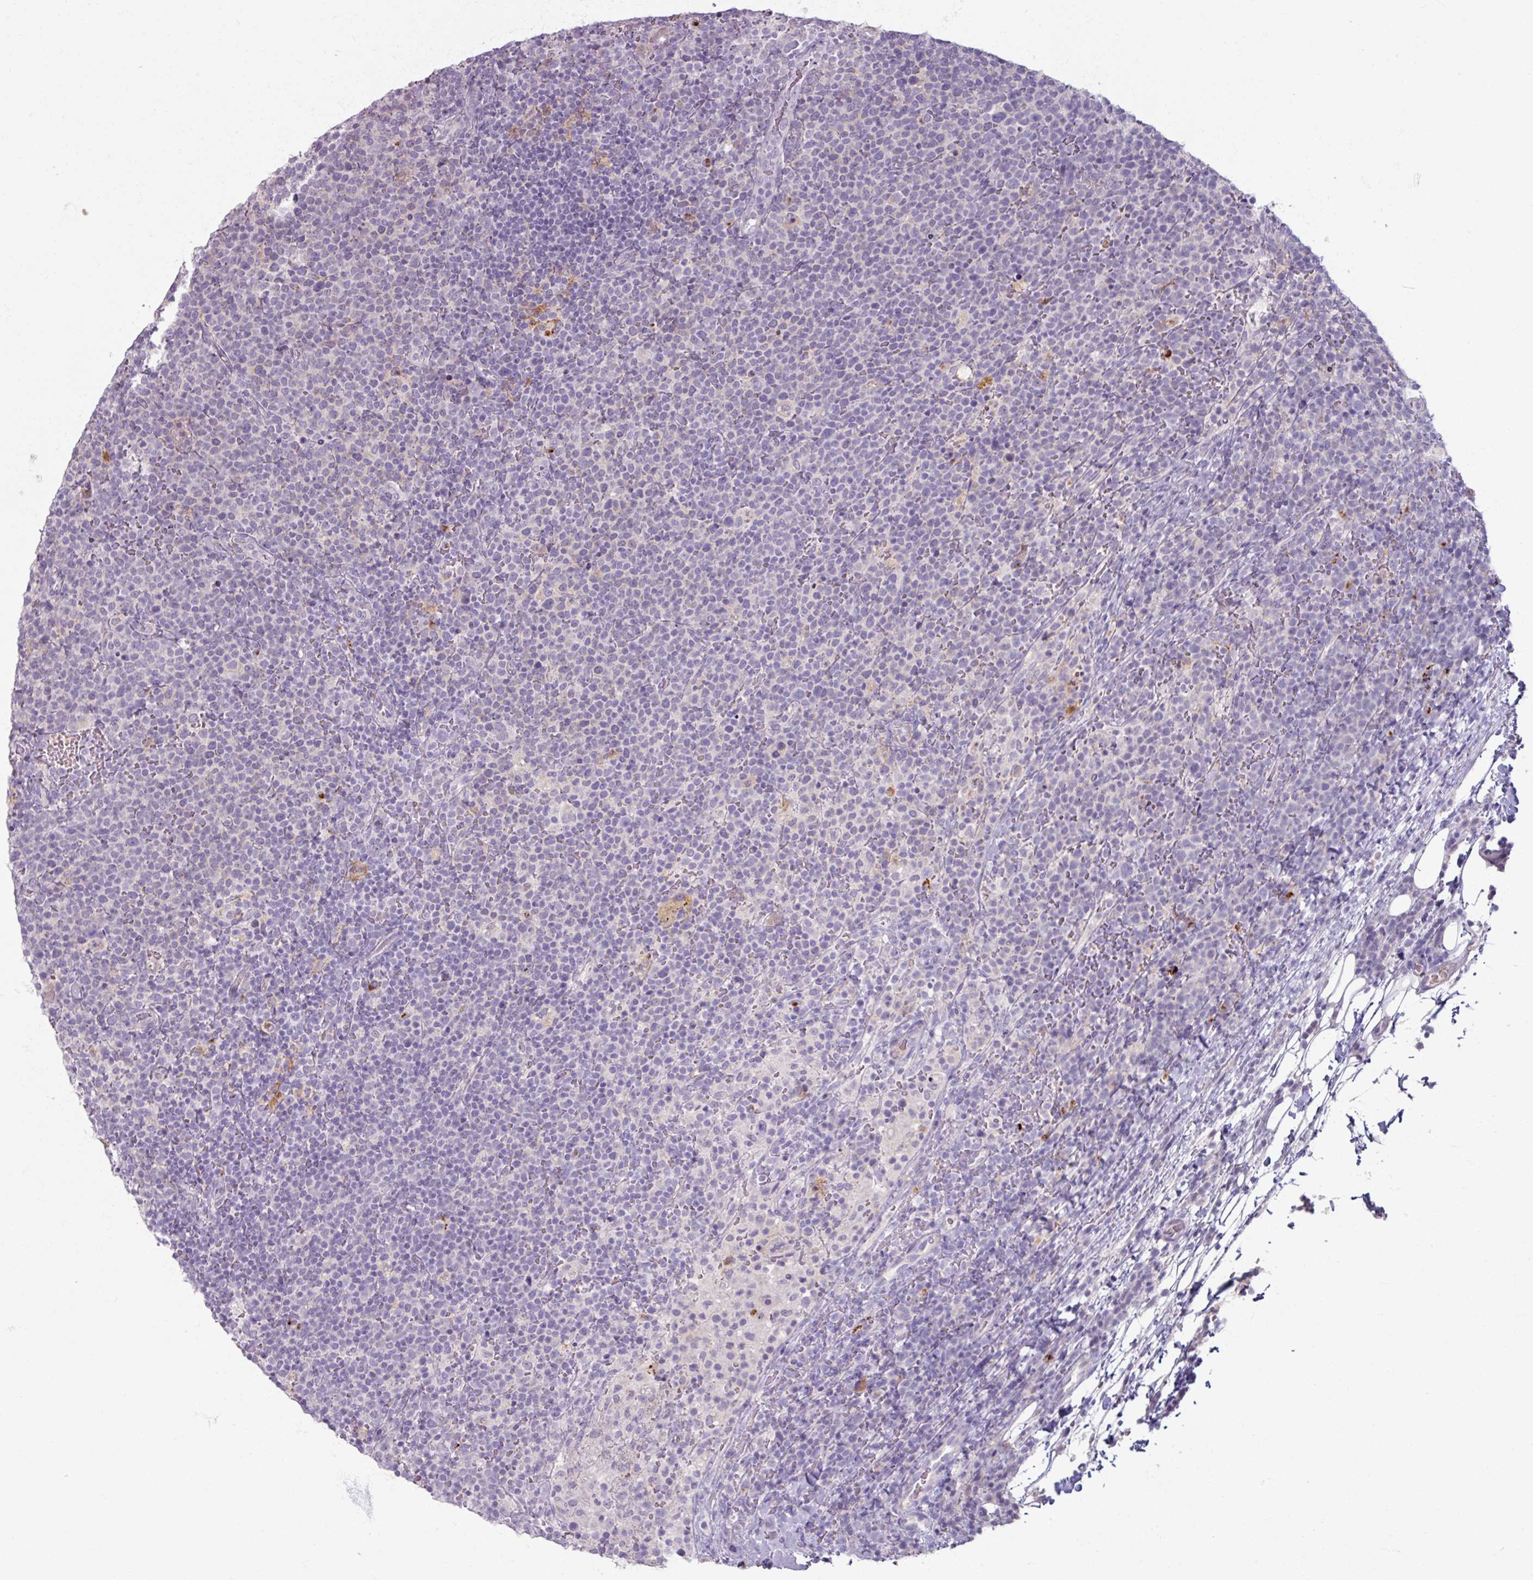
{"staining": {"intensity": "negative", "quantity": "none", "location": "none"}, "tissue": "lymphoma", "cell_type": "Tumor cells", "image_type": "cancer", "snomed": [{"axis": "morphology", "description": "Malignant lymphoma, non-Hodgkin's type, High grade"}, {"axis": "topography", "description": "Lymph node"}], "caption": "Immunohistochemical staining of human high-grade malignant lymphoma, non-Hodgkin's type reveals no significant expression in tumor cells. (DAB (3,3'-diaminobenzidine) immunohistochemistry with hematoxylin counter stain).", "gene": "SLC27A5", "patient": {"sex": "male", "age": 61}}